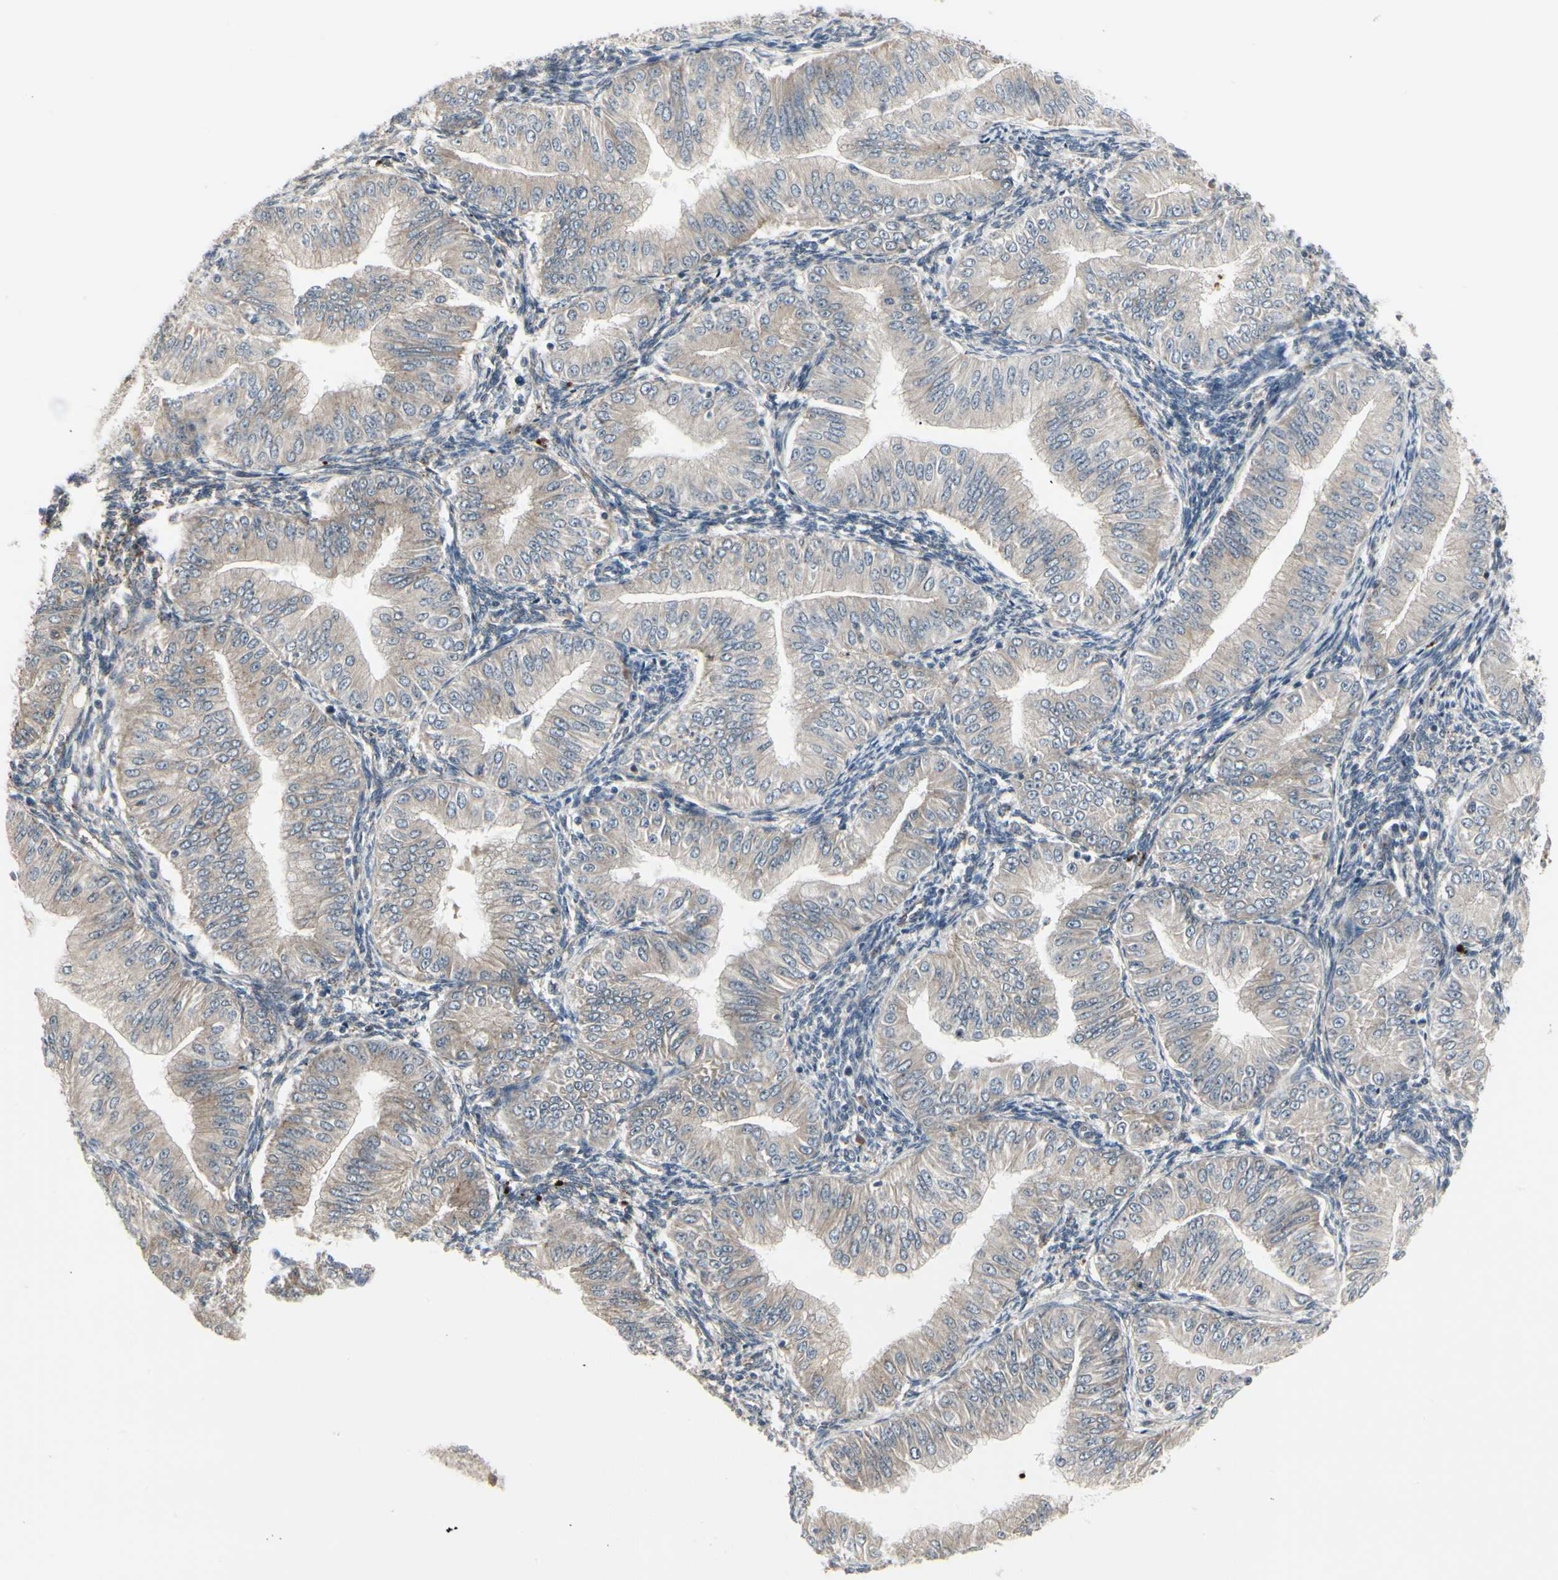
{"staining": {"intensity": "weak", "quantity": "25%-75%", "location": "cytoplasmic/membranous"}, "tissue": "endometrial cancer", "cell_type": "Tumor cells", "image_type": "cancer", "snomed": [{"axis": "morphology", "description": "Normal tissue, NOS"}, {"axis": "morphology", "description": "Adenocarcinoma, NOS"}, {"axis": "topography", "description": "Endometrium"}], "caption": "Tumor cells demonstrate low levels of weak cytoplasmic/membranous expression in approximately 25%-75% of cells in human endometrial cancer. The staining was performed using DAB (3,3'-diaminobenzidine) to visualize the protein expression in brown, while the nuclei were stained in blue with hematoxylin (Magnification: 20x).", "gene": "GRN", "patient": {"sex": "female", "age": 53}}